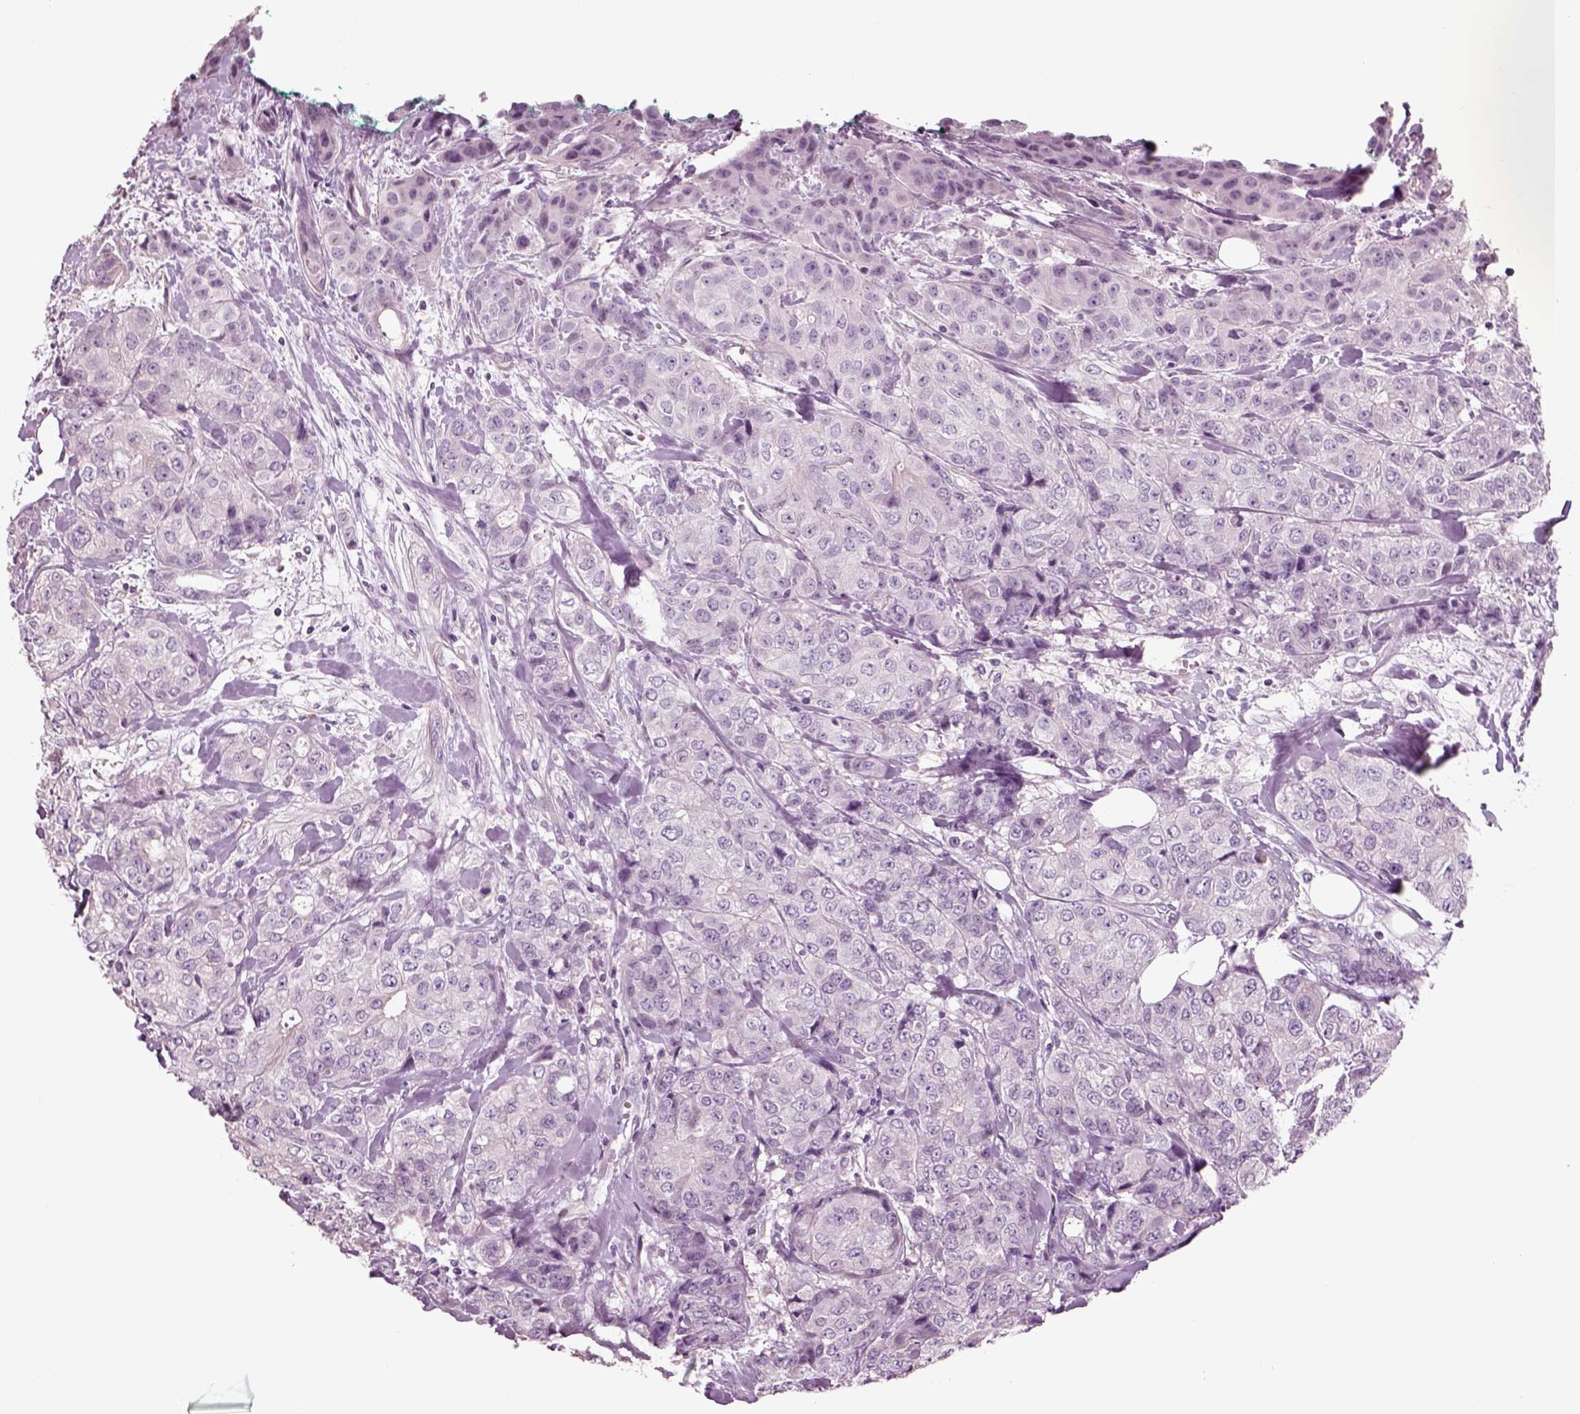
{"staining": {"intensity": "negative", "quantity": "none", "location": "none"}, "tissue": "breast cancer", "cell_type": "Tumor cells", "image_type": "cancer", "snomed": [{"axis": "morphology", "description": "Duct carcinoma"}, {"axis": "topography", "description": "Breast"}], "caption": "The image exhibits no significant staining in tumor cells of breast cancer (infiltrating ductal carcinoma). Brightfield microscopy of immunohistochemistry stained with DAB (3,3'-diaminobenzidine) (brown) and hematoxylin (blue), captured at high magnification.", "gene": "CHGB", "patient": {"sex": "female", "age": 43}}